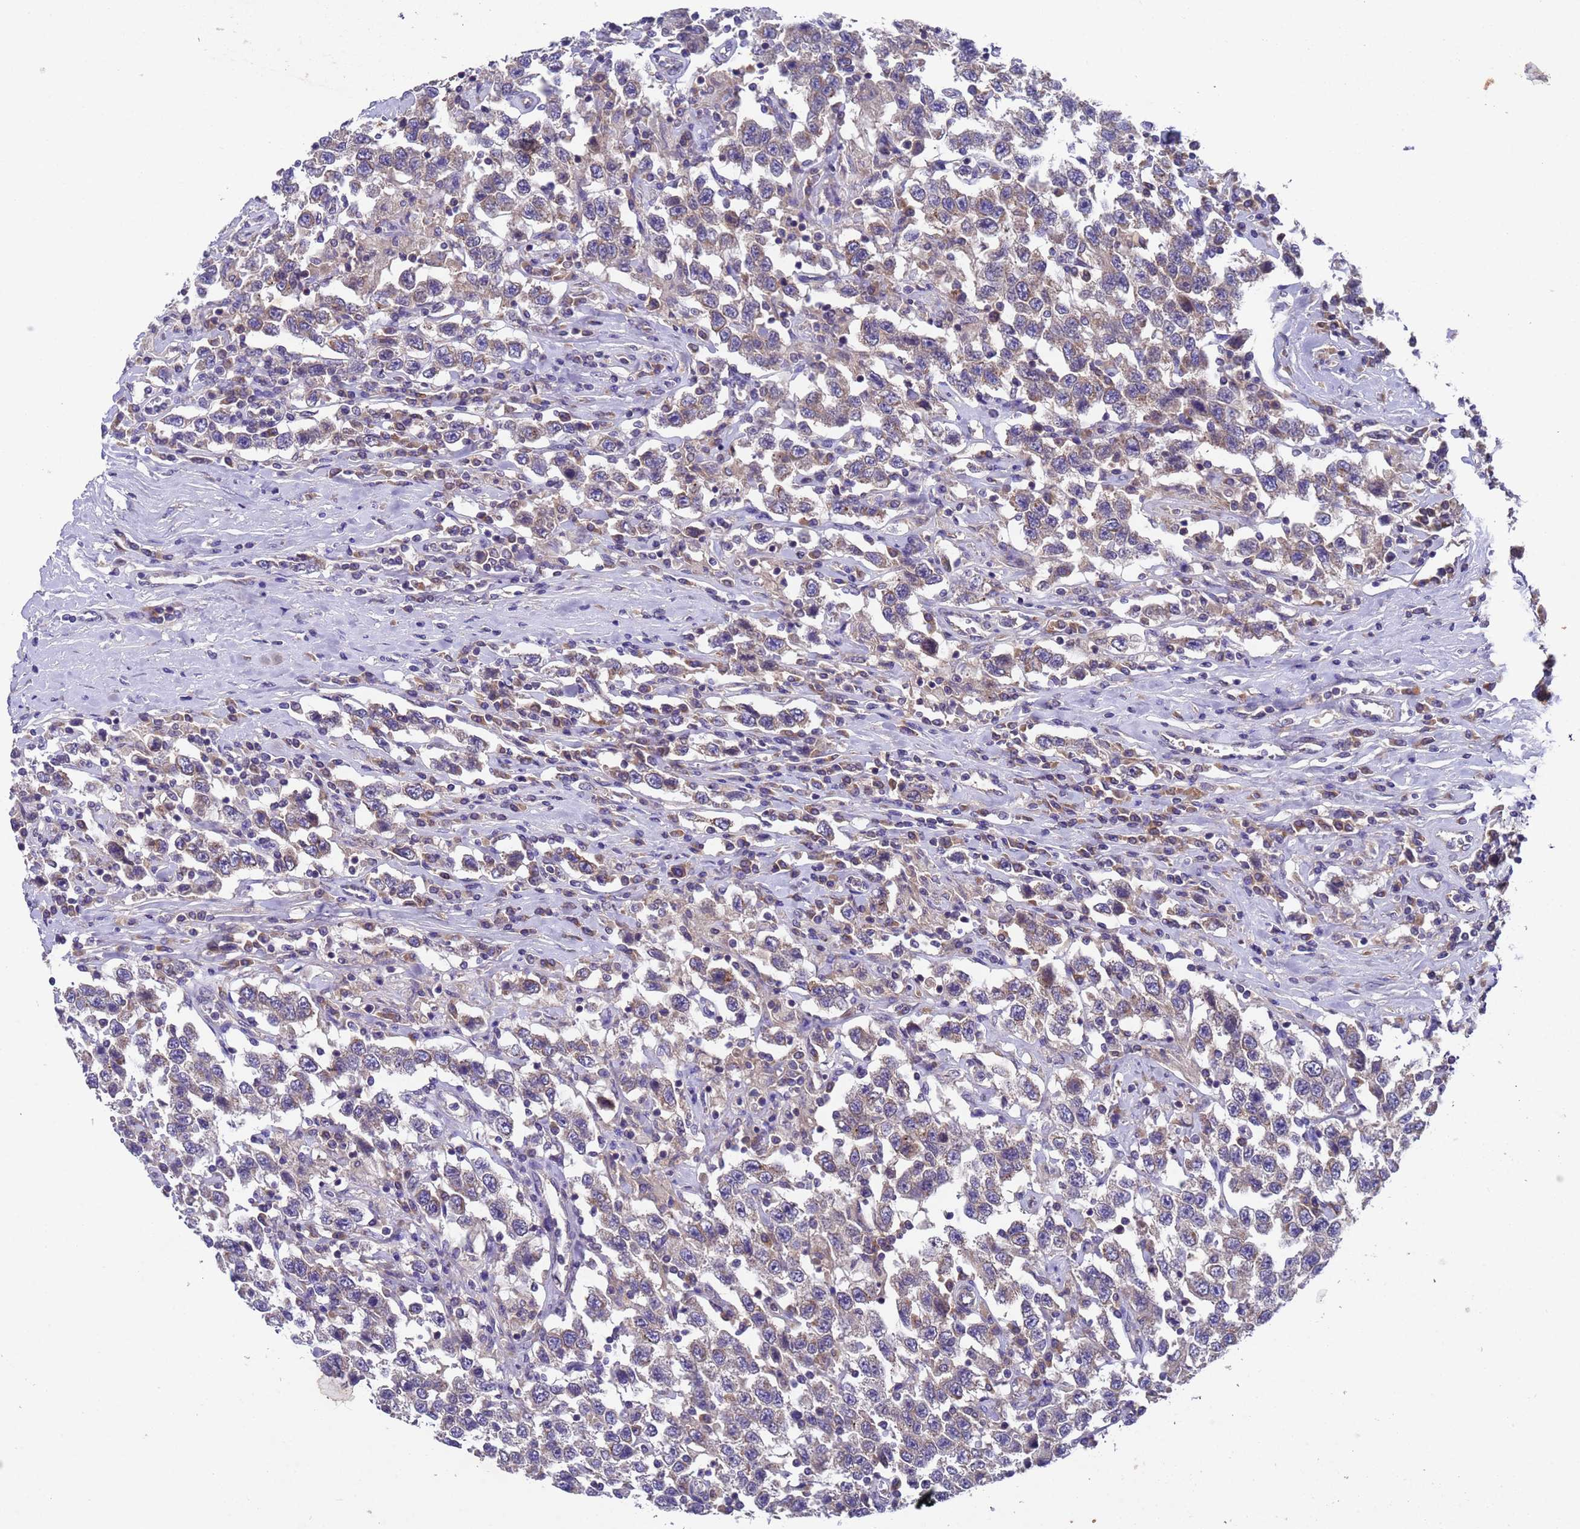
{"staining": {"intensity": "weak", "quantity": "<25%", "location": "cytoplasmic/membranous"}, "tissue": "testis cancer", "cell_type": "Tumor cells", "image_type": "cancer", "snomed": [{"axis": "morphology", "description": "Seminoma, NOS"}, {"axis": "topography", "description": "Testis"}], "caption": "Testis seminoma stained for a protein using immunohistochemistry shows no positivity tumor cells.", "gene": "DCAF12L2", "patient": {"sex": "male", "age": 41}}